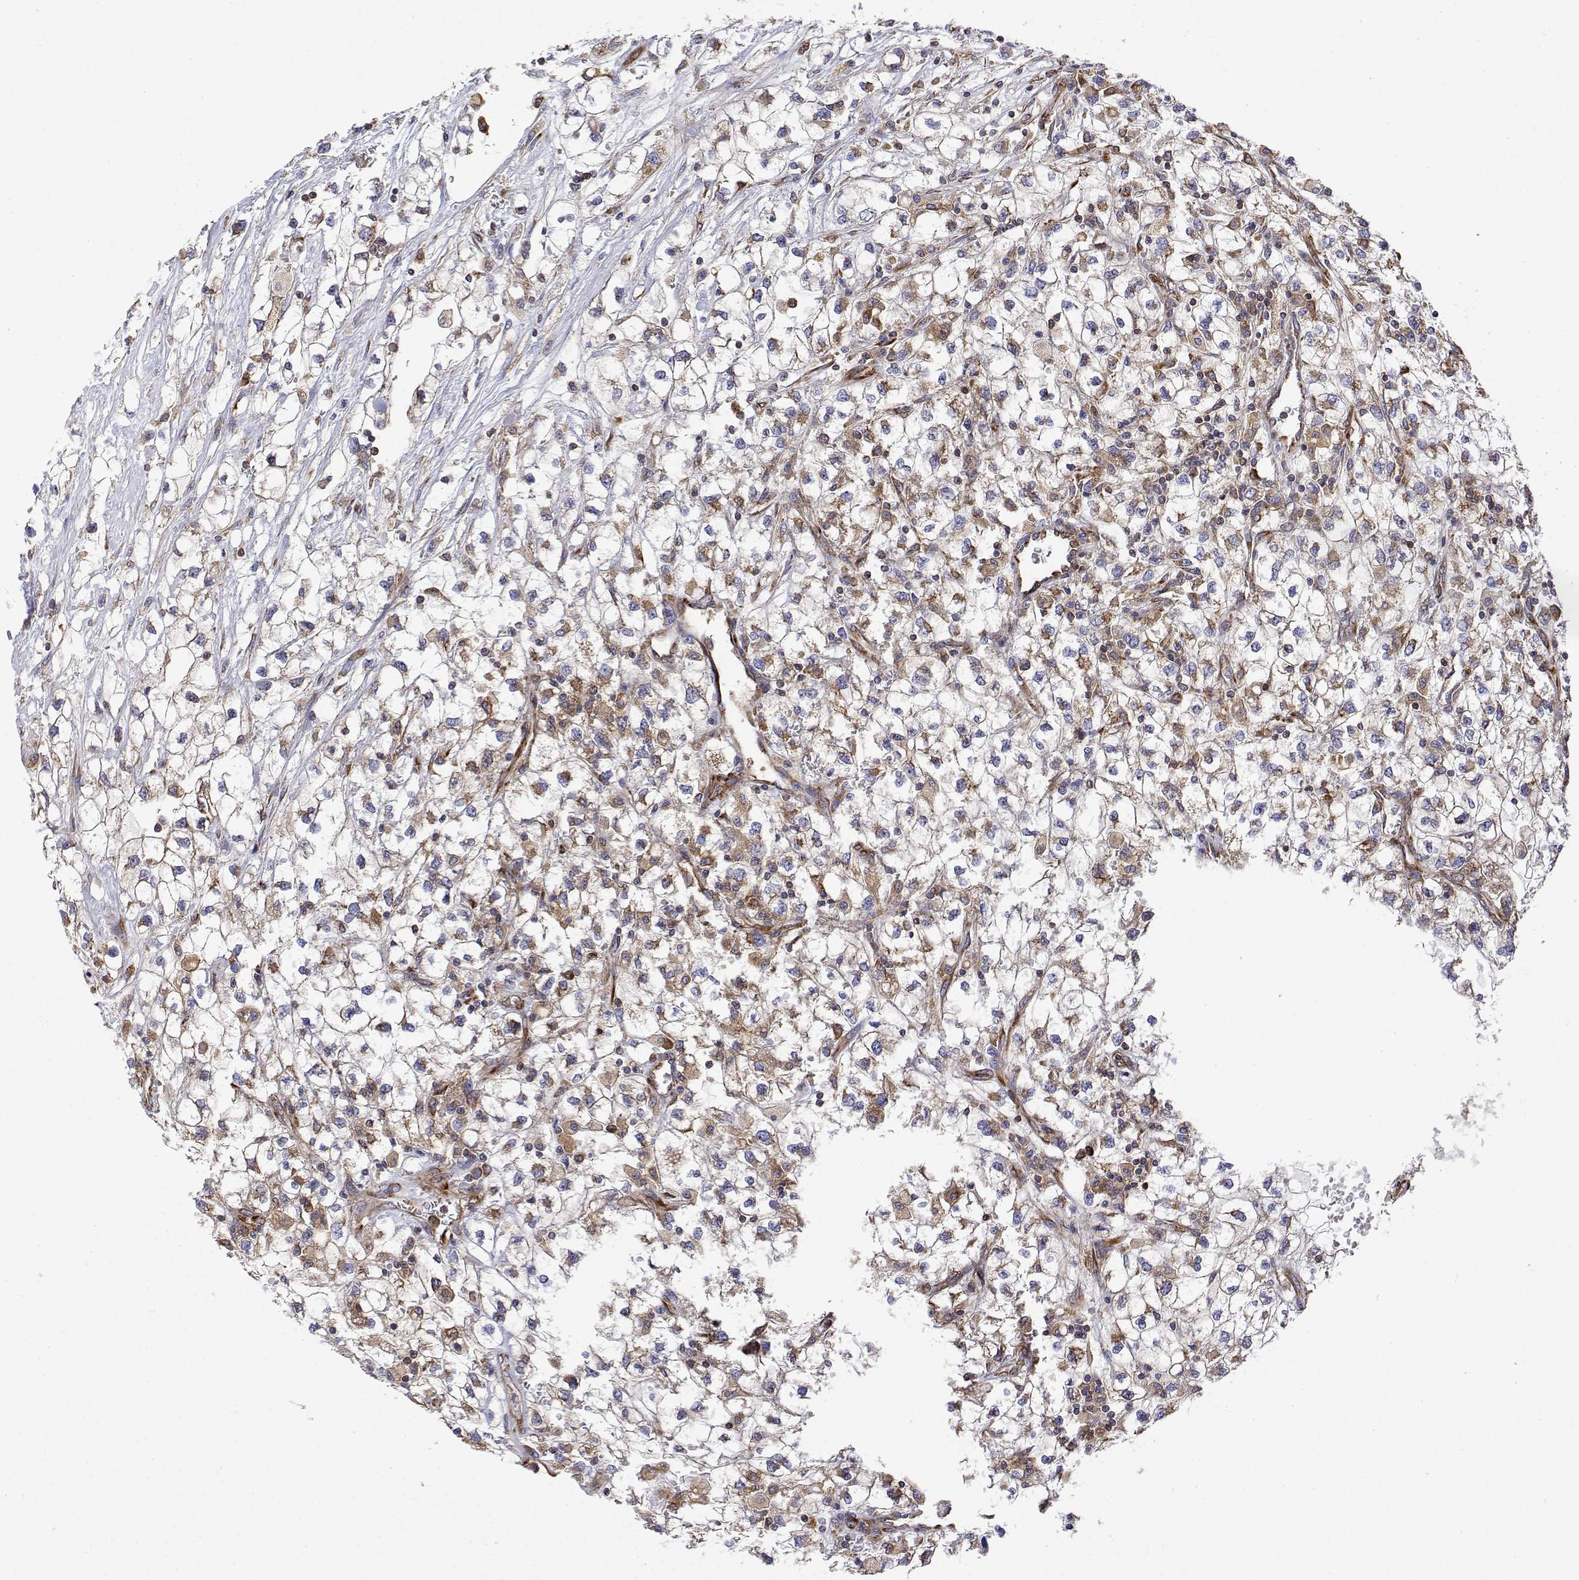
{"staining": {"intensity": "moderate", "quantity": "<25%", "location": "cytoplasmic/membranous"}, "tissue": "renal cancer", "cell_type": "Tumor cells", "image_type": "cancer", "snomed": [{"axis": "morphology", "description": "Adenocarcinoma, NOS"}, {"axis": "topography", "description": "Kidney"}], "caption": "High-power microscopy captured an IHC photomicrograph of renal cancer (adenocarcinoma), revealing moderate cytoplasmic/membranous expression in about <25% of tumor cells.", "gene": "EEF1G", "patient": {"sex": "male", "age": 59}}